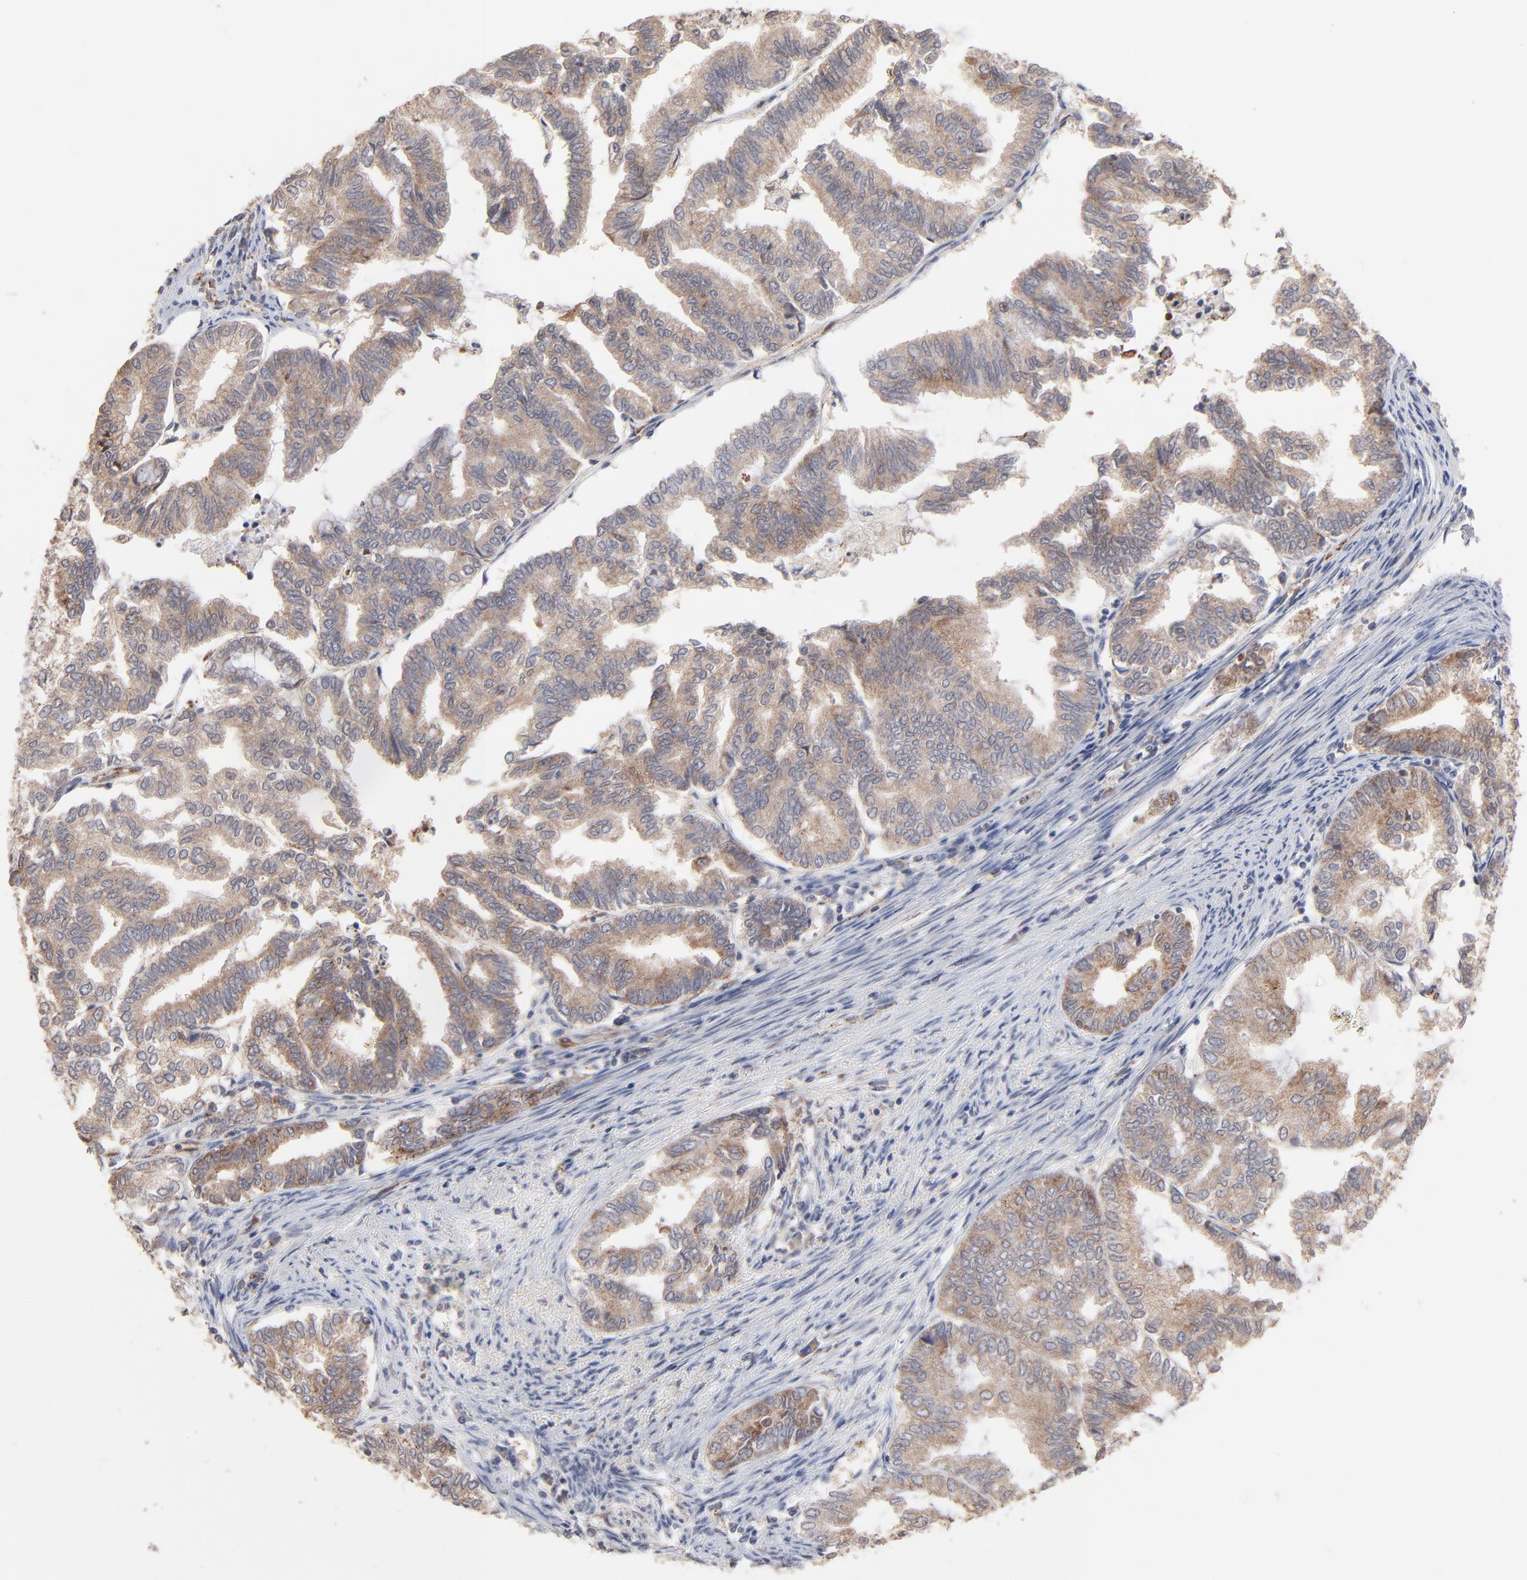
{"staining": {"intensity": "moderate", "quantity": ">75%", "location": "cytoplasmic/membranous"}, "tissue": "endometrial cancer", "cell_type": "Tumor cells", "image_type": "cancer", "snomed": [{"axis": "morphology", "description": "Adenocarcinoma, NOS"}, {"axis": "topography", "description": "Endometrium"}], "caption": "Protein expression analysis of endometrial cancer (adenocarcinoma) exhibits moderate cytoplasmic/membranous positivity in approximately >75% of tumor cells.", "gene": "IVNS1ABP", "patient": {"sex": "female", "age": 79}}